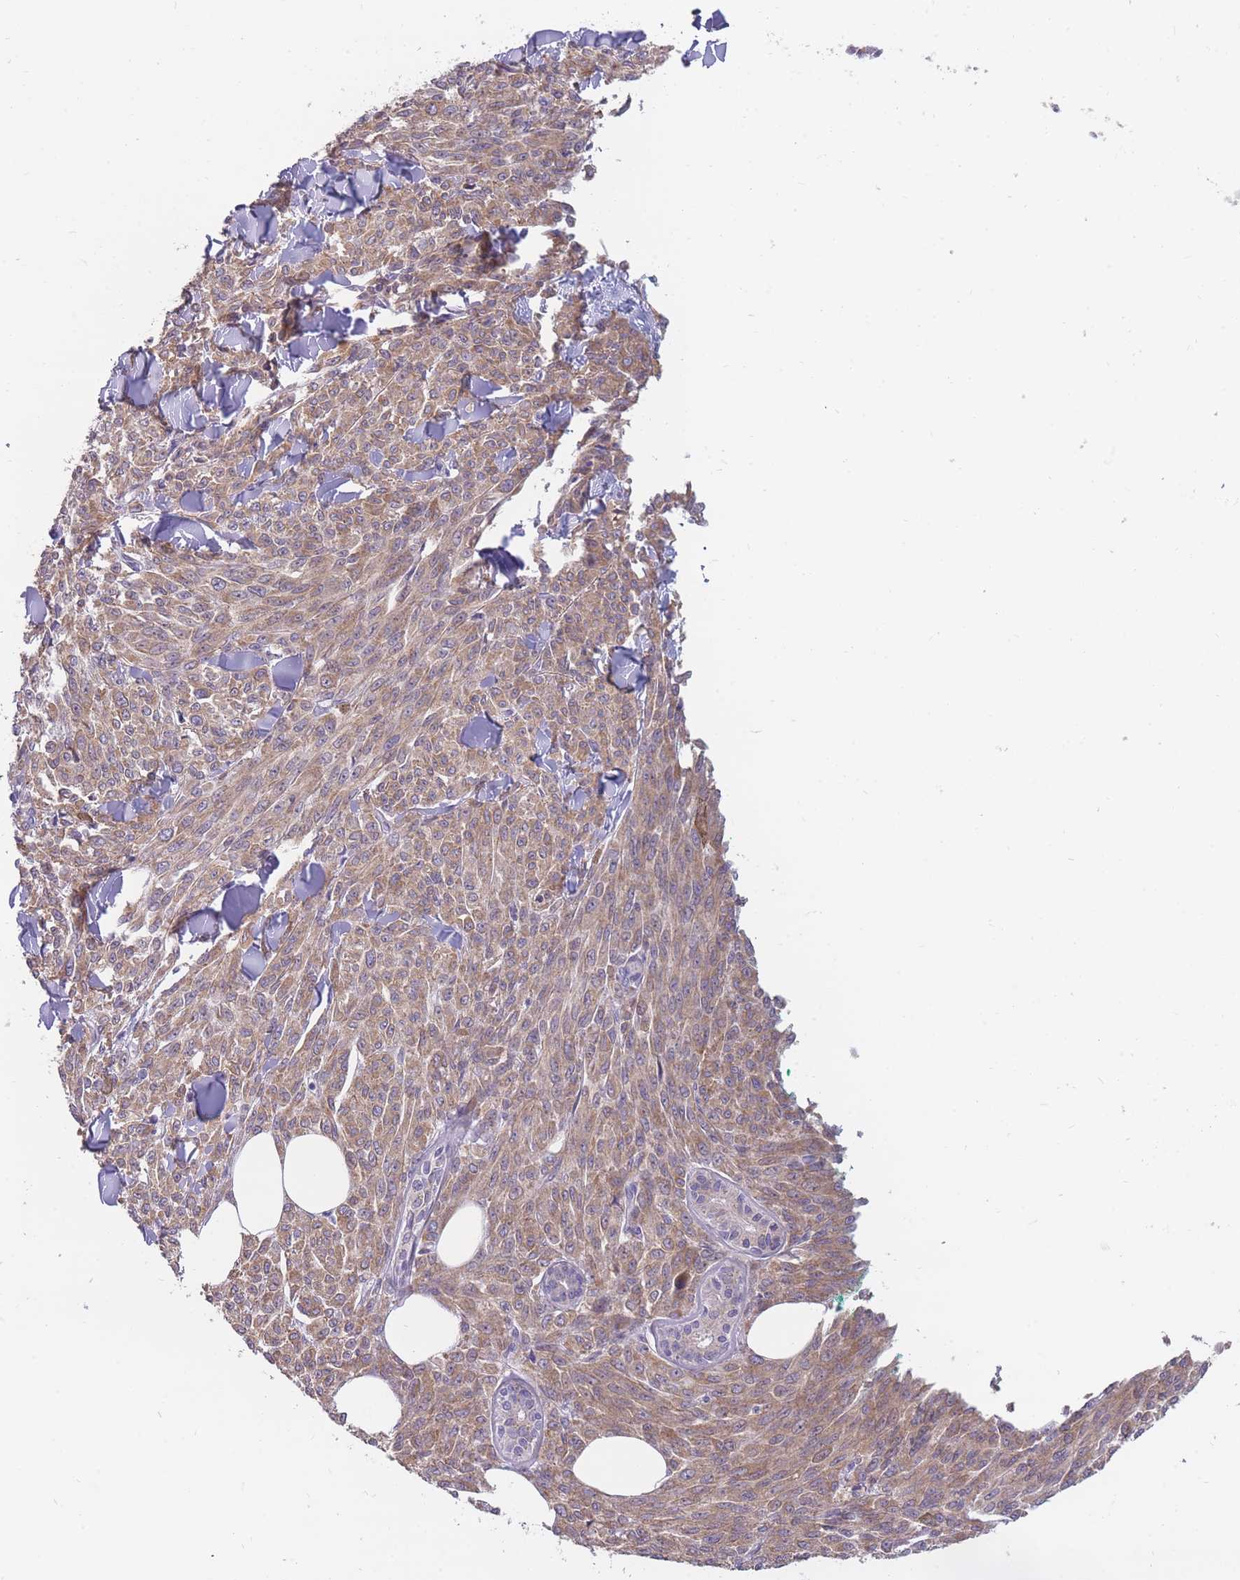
{"staining": {"intensity": "moderate", "quantity": ">75%", "location": "cytoplasmic/membranous"}, "tissue": "melanoma", "cell_type": "Tumor cells", "image_type": "cancer", "snomed": [{"axis": "morphology", "description": "Malignant melanoma, NOS"}, {"axis": "topography", "description": "Skin"}], "caption": "A brown stain labels moderate cytoplasmic/membranous staining of a protein in human malignant melanoma tumor cells. (Stains: DAB in brown, nuclei in blue, Microscopy: brightfield microscopy at high magnification).", "gene": "TRAPPC5", "patient": {"sex": "female", "age": 52}}